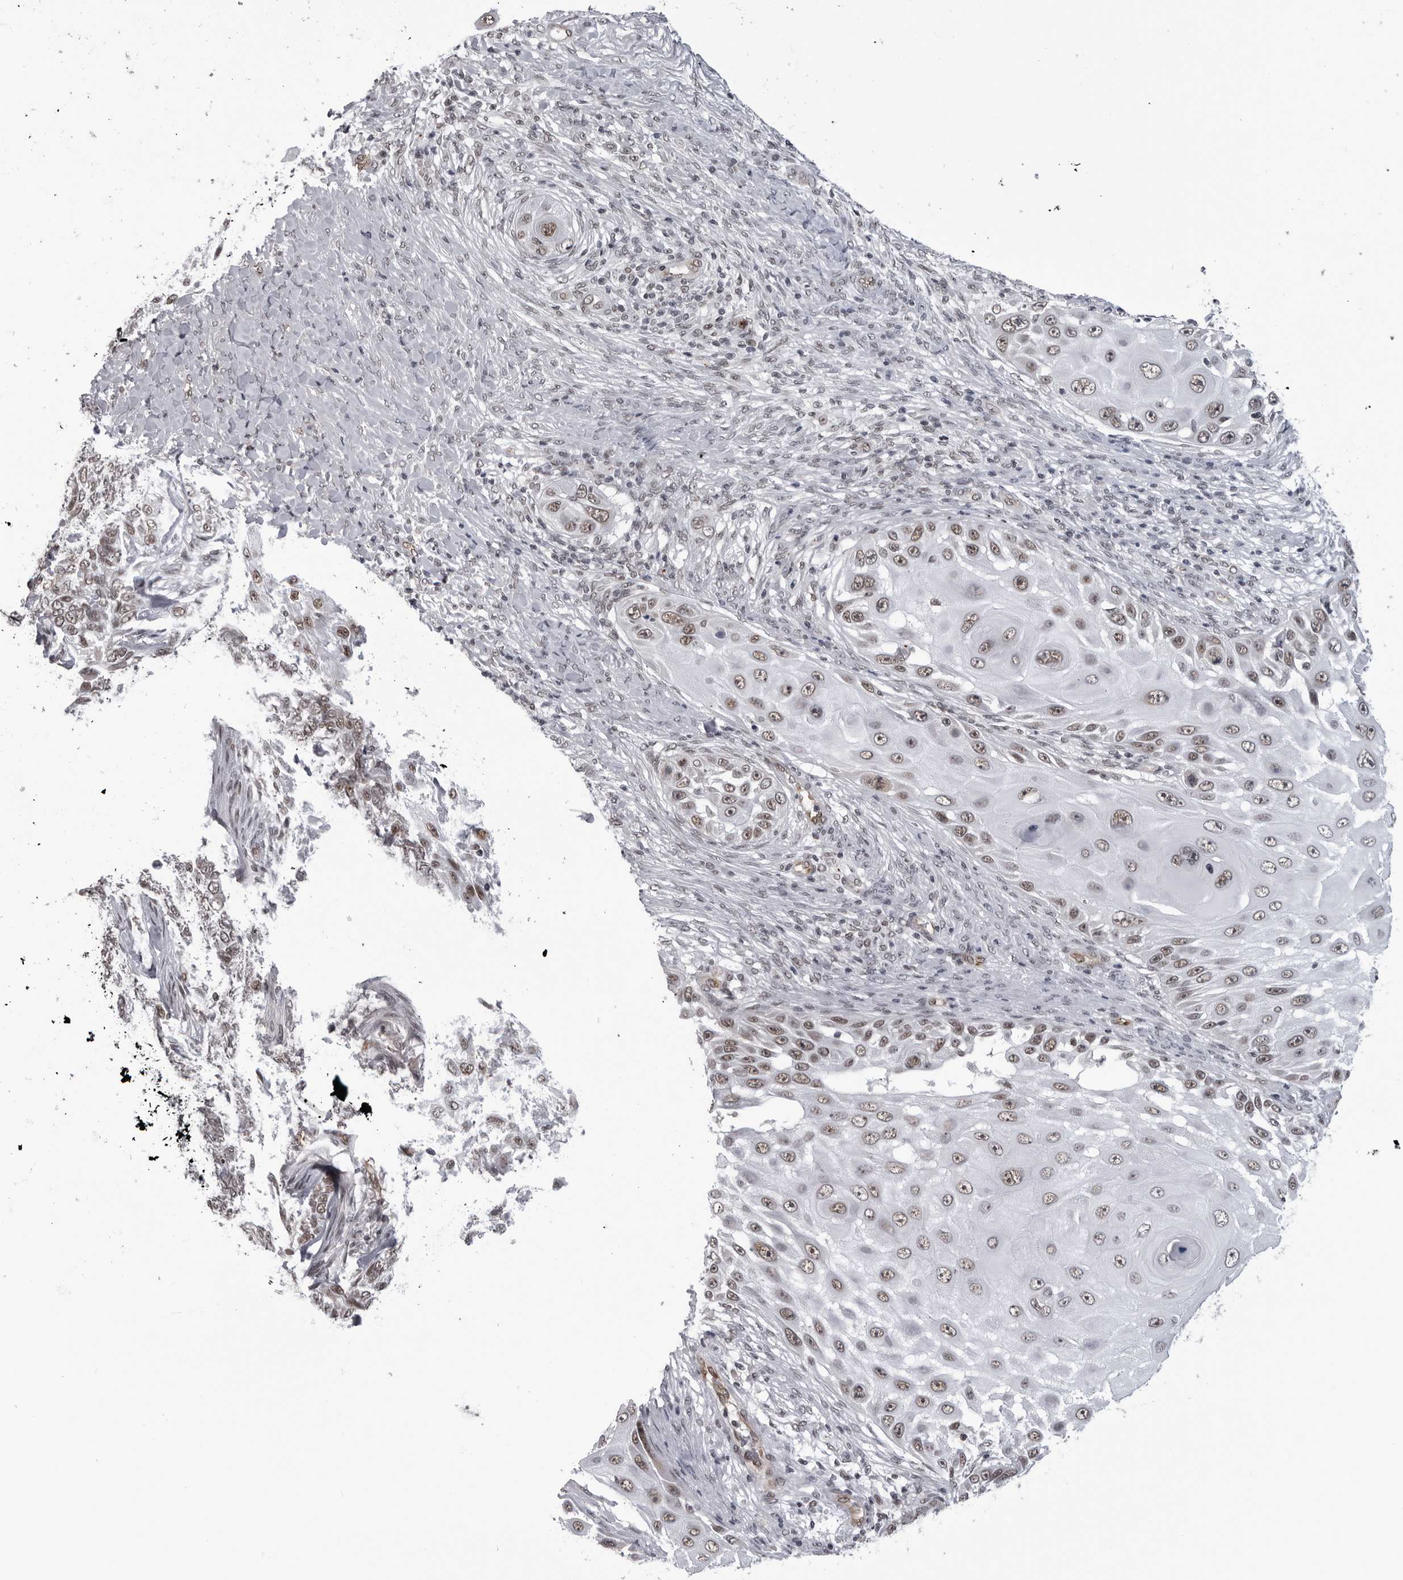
{"staining": {"intensity": "moderate", "quantity": "25%-75%", "location": "nuclear"}, "tissue": "skin cancer", "cell_type": "Tumor cells", "image_type": "cancer", "snomed": [{"axis": "morphology", "description": "Squamous cell carcinoma, NOS"}, {"axis": "topography", "description": "Skin"}], "caption": "Squamous cell carcinoma (skin) stained for a protein demonstrates moderate nuclear positivity in tumor cells. (DAB (3,3'-diaminobenzidine) IHC, brown staining for protein, blue staining for nuclei).", "gene": "RNF26", "patient": {"sex": "female", "age": 44}}